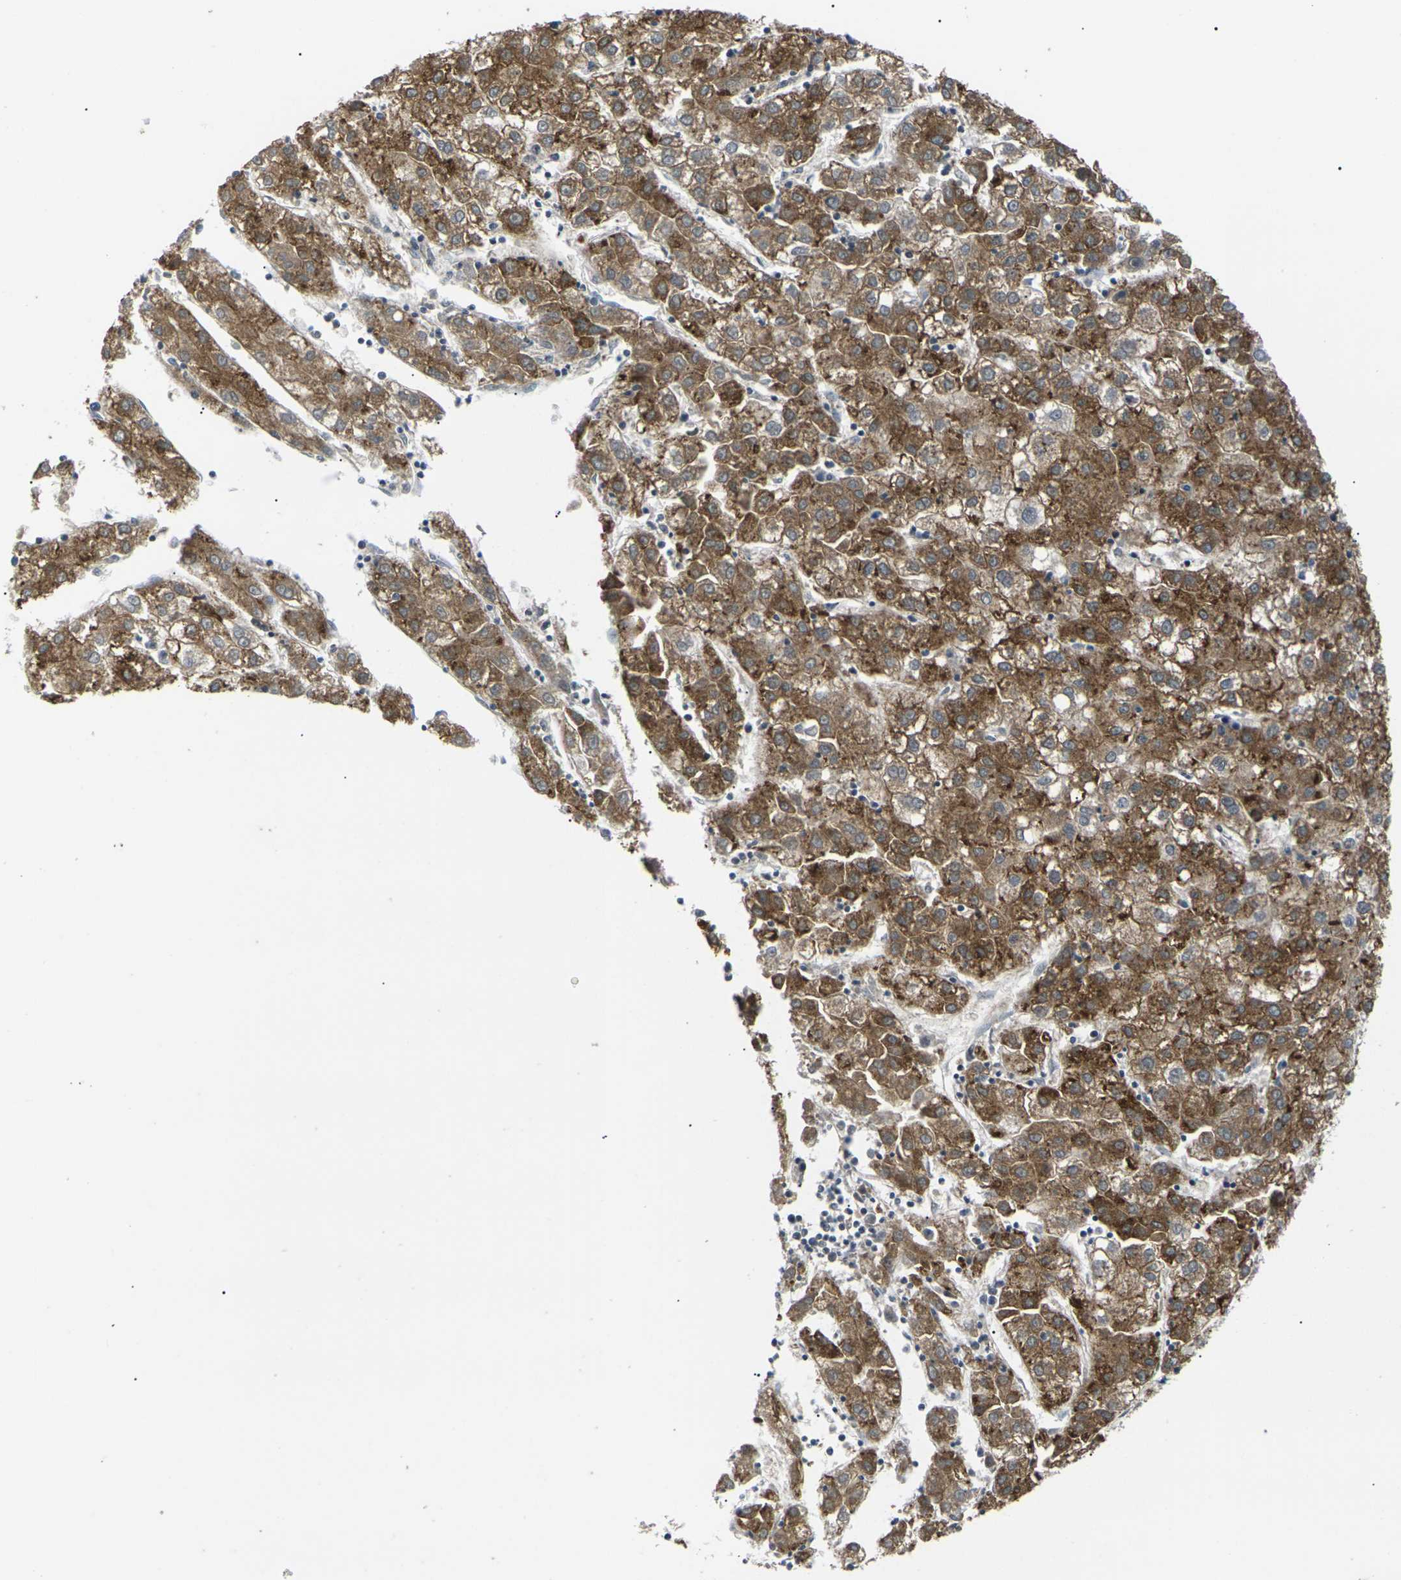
{"staining": {"intensity": "moderate", "quantity": ">75%", "location": "cytoplasmic/membranous"}, "tissue": "liver cancer", "cell_type": "Tumor cells", "image_type": "cancer", "snomed": [{"axis": "morphology", "description": "Carcinoma, Hepatocellular, NOS"}, {"axis": "topography", "description": "Liver"}], "caption": "DAB immunohistochemical staining of hepatocellular carcinoma (liver) demonstrates moderate cytoplasmic/membranous protein staining in approximately >75% of tumor cells.", "gene": "RPS6KA3", "patient": {"sex": "male", "age": 72}}